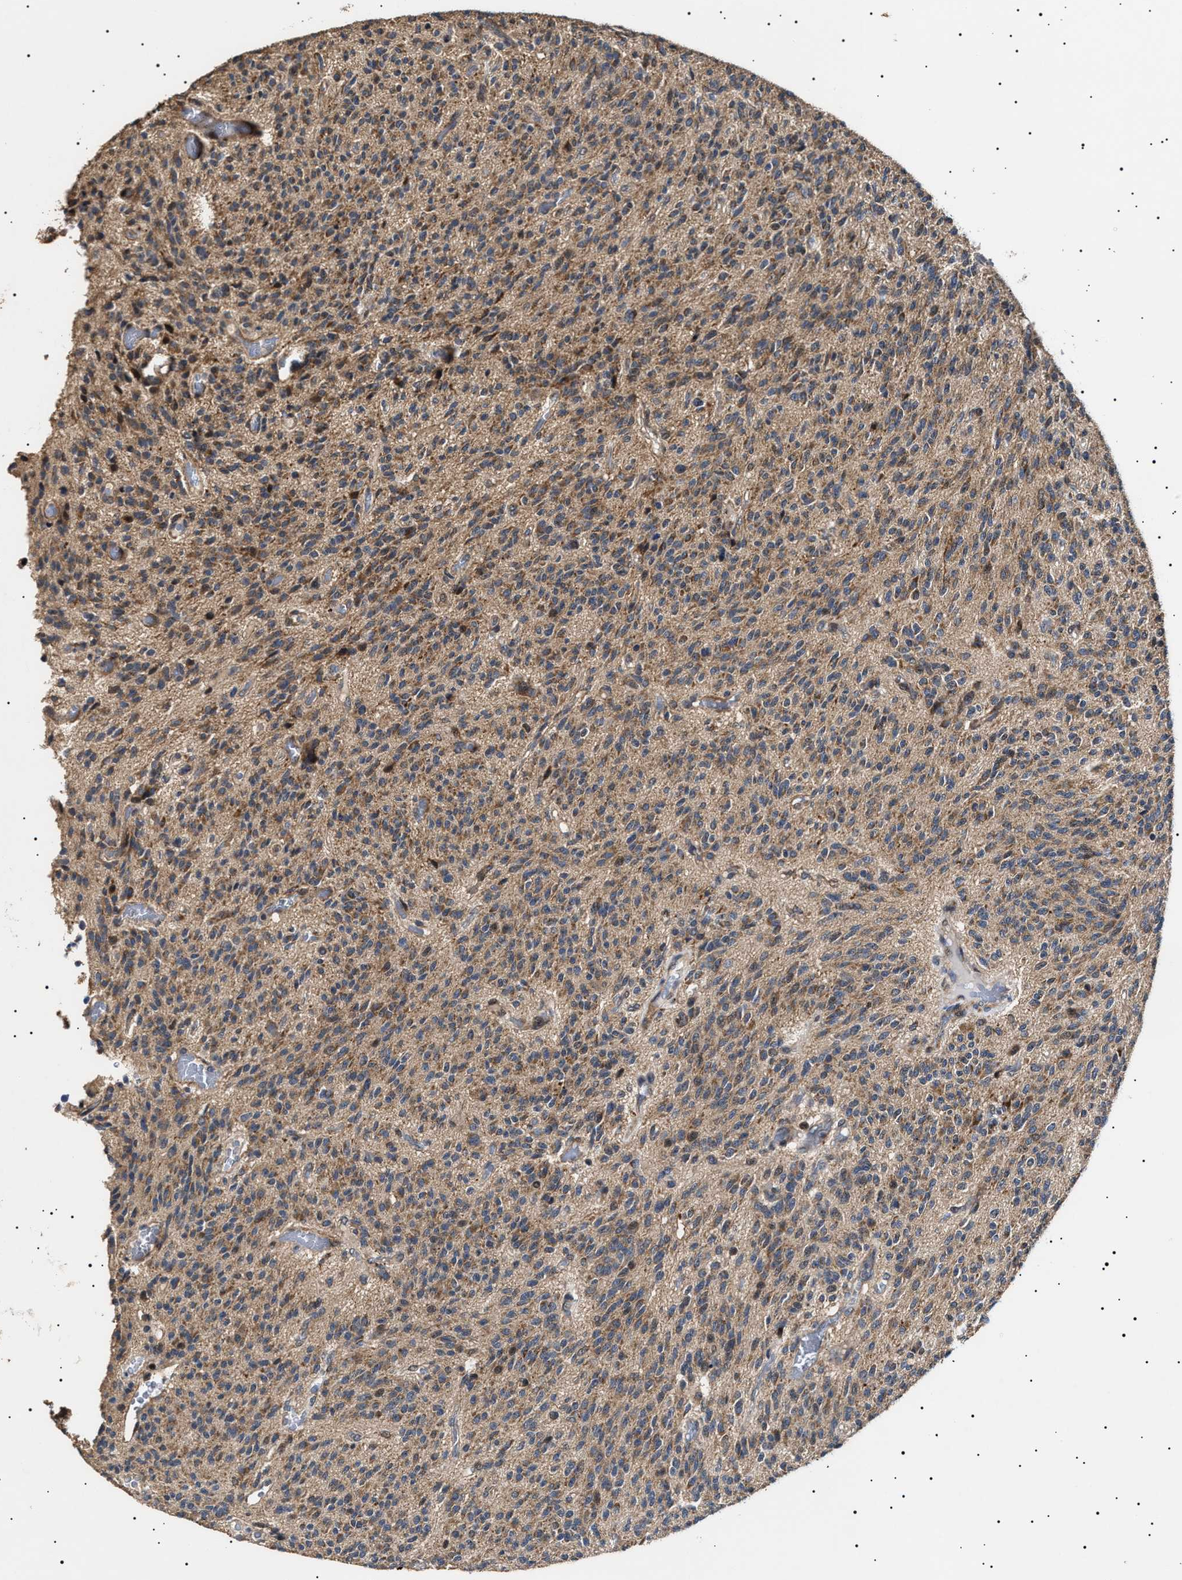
{"staining": {"intensity": "moderate", "quantity": ">75%", "location": "cytoplasmic/membranous"}, "tissue": "glioma", "cell_type": "Tumor cells", "image_type": "cancer", "snomed": [{"axis": "morphology", "description": "Glioma, malignant, High grade"}, {"axis": "topography", "description": "Brain"}], "caption": "Immunohistochemistry (IHC) staining of glioma, which demonstrates medium levels of moderate cytoplasmic/membranous positivity in about >75% of tumor cells indicating moderate cytoplasmic/membranous protein expression. The staining was performed using DAB (brown) for protein detection and nuclei were counterstained in hematoxylin (blue).", "gene": "RAB34", "patient": {"sex": "male", "age": 34}}